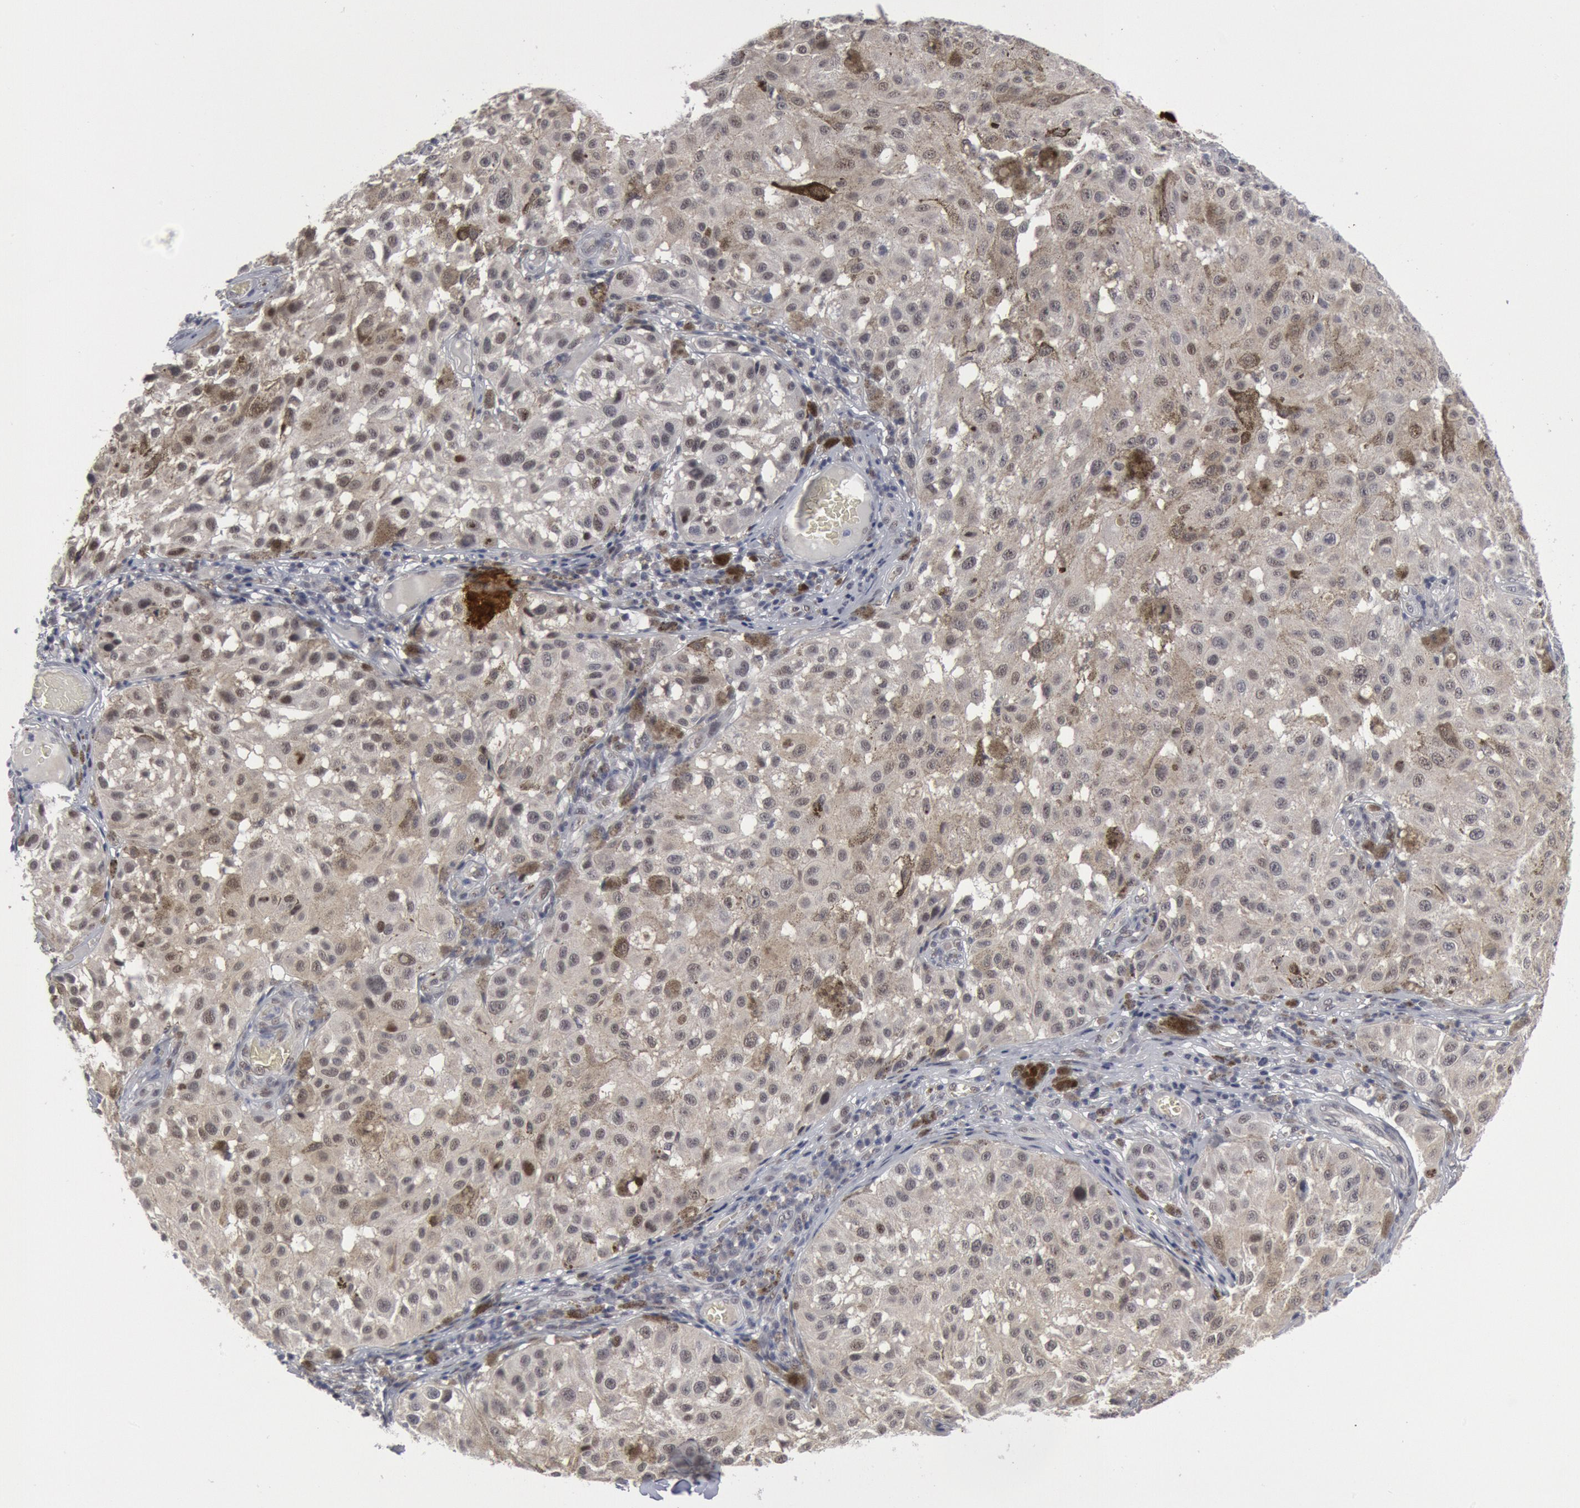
{"staining": {"intensity": "weak", "quantity": "<25%", "location": "nuclear"}, "tissue": "melanoma", "cell_type": "Tumor cells", "image_type": "cancer", "snomed": [{"axis": "morphology", "description": "Malignant melanoma, NOS"}, {"axis": "topography", "description": "Skin"}], "caption": "This is a histopathology image of IHC staining of melanoma, which shows no positivity in tumor cells.", "gene": "FOXO1", "patient": {"sex": "female", "age": 64}}